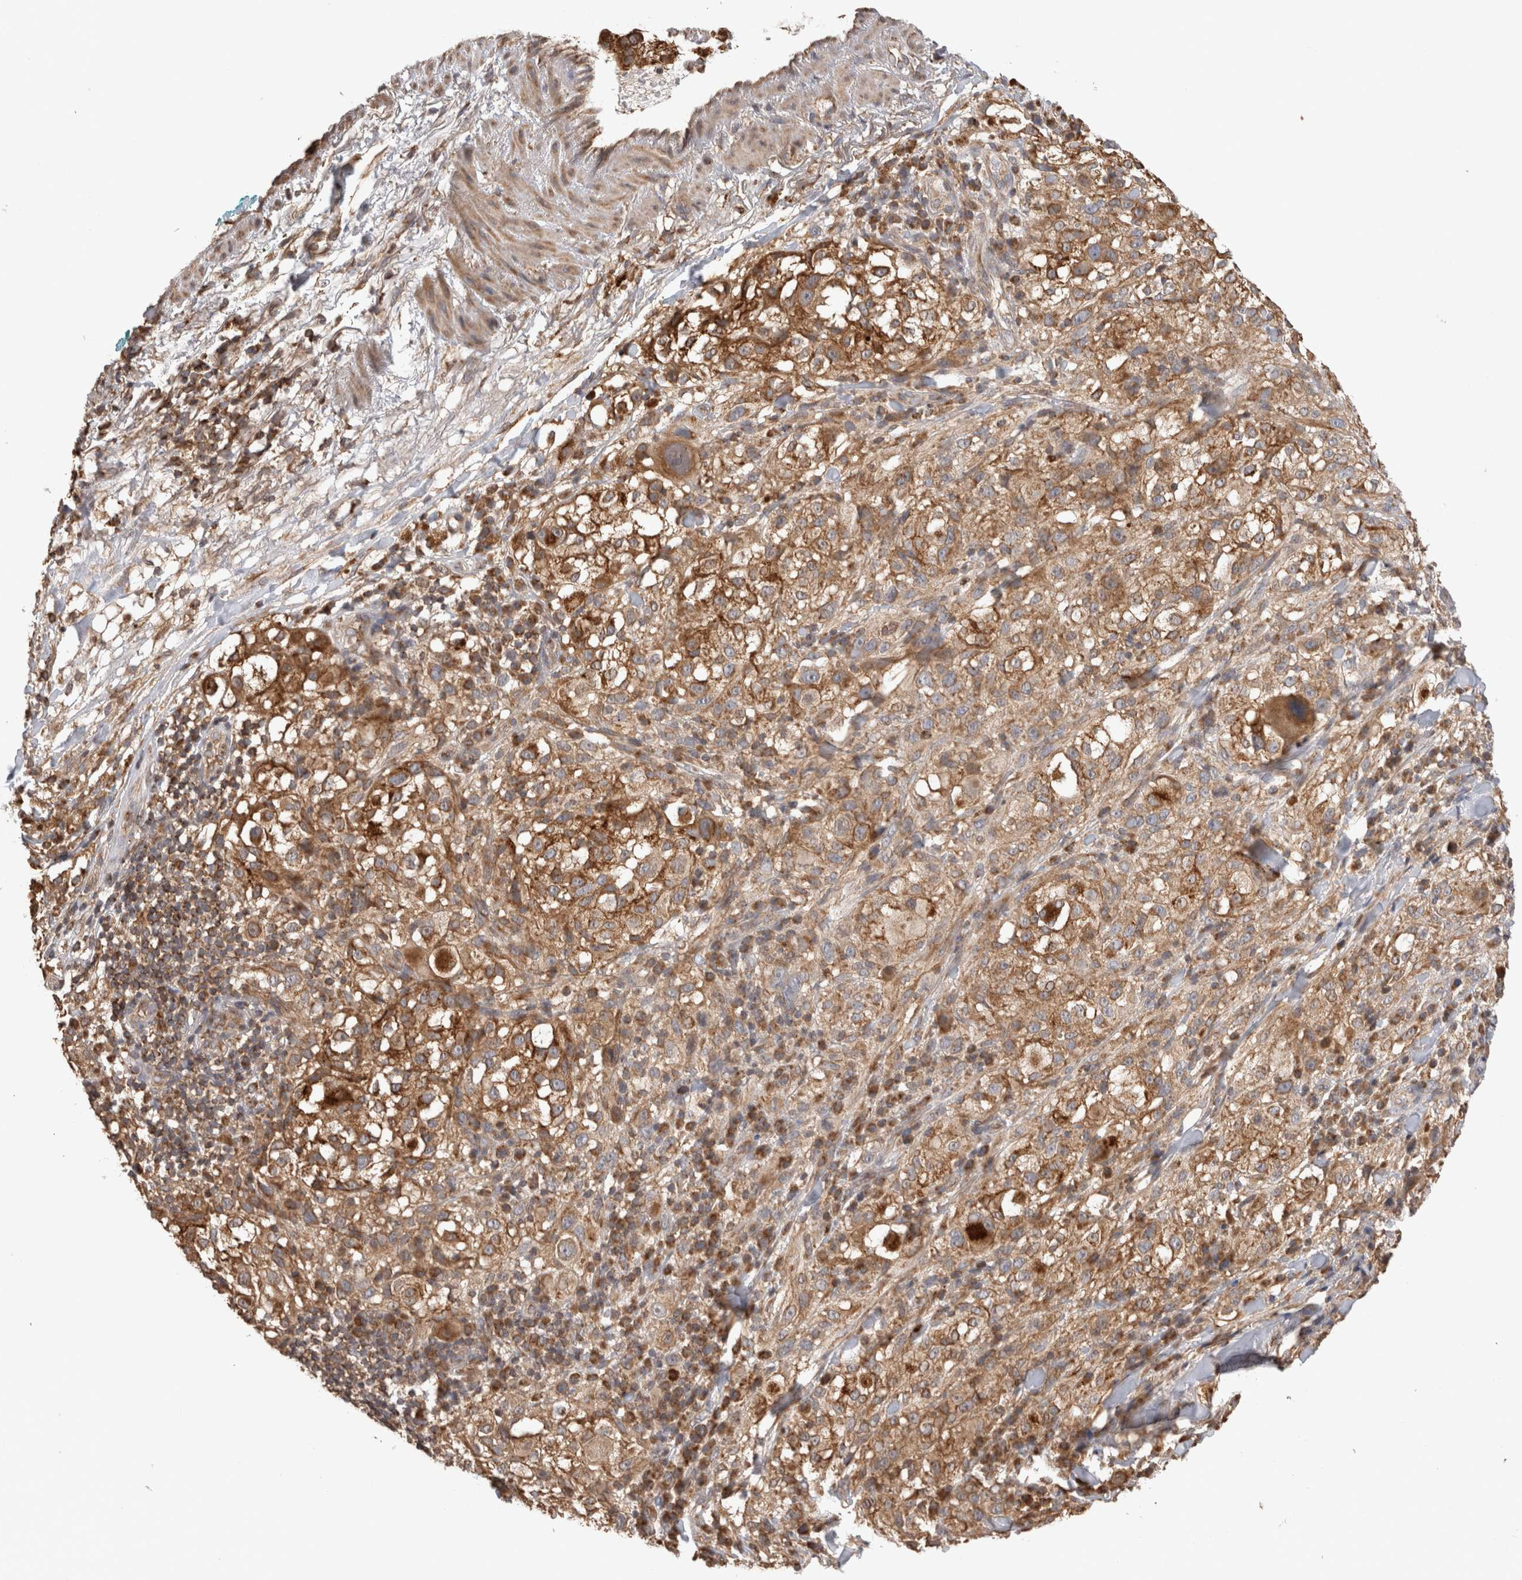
{"staining": {"intensity": "strong", "quantity": "25%-75%", "location": "cytoplasmic/membranous"}, "tissue": "melanoma", "cell_type": "Tumor cells", "image_type": "cancer", "snomed": [{"axis": "morphology", "description": "Necrosis, NOS"}, {"axis": "morphology", "description": "Malignant melanoma, NOS"}, {"axis": "topography", "description": "Skin"}], "caption": "Melanoma tissue reveals strong cytoplasmic/membranous positivity in about 25%-75% of tumor cells, visualized by immunohistochemistry.", "gene": "IMMP2L", "patient": {"sex": "female", "age": 87}}